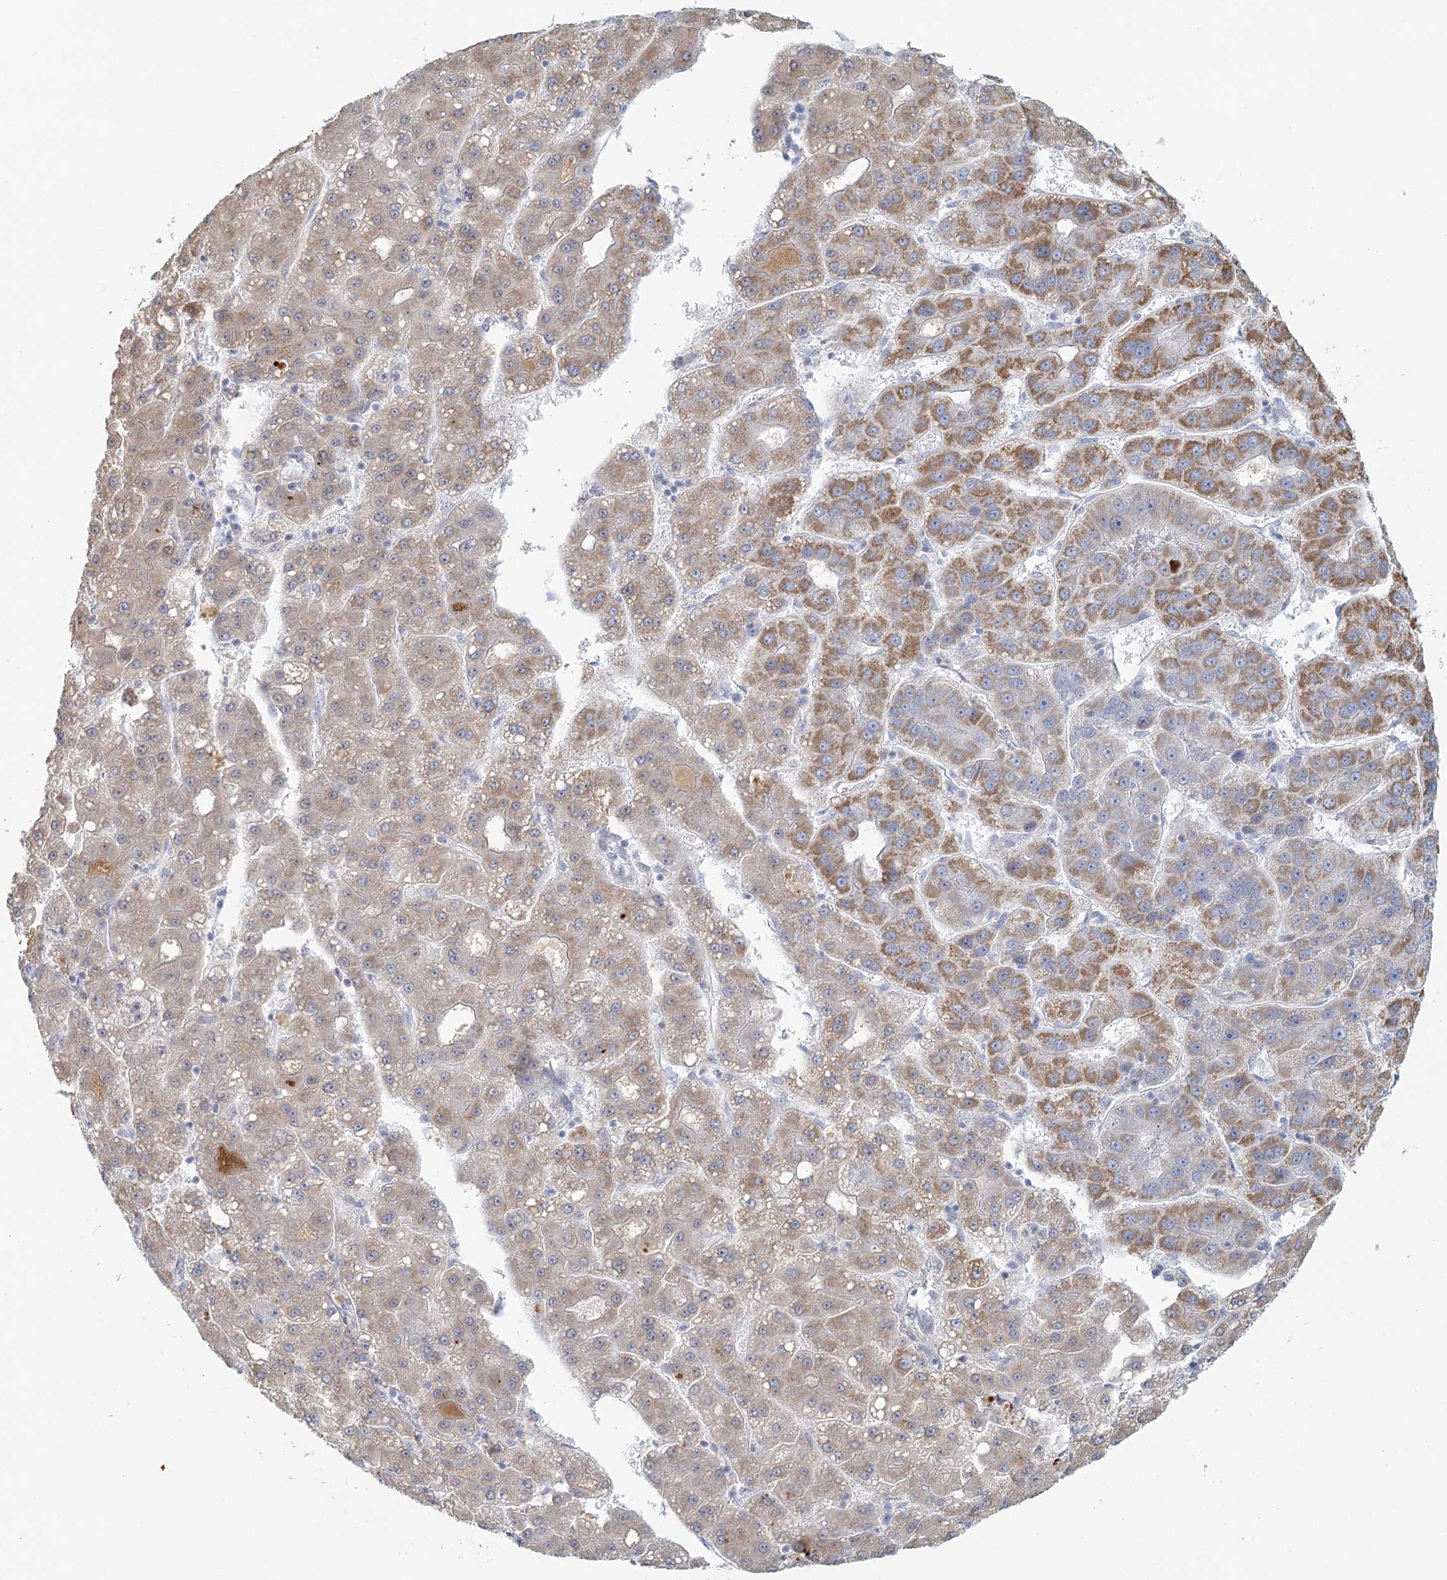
{"staining": {"intensity": "moderate", "quantity": "25%-75%", "location": "cytoplasmic/membranous"}, "tissue": "liver cancer", "cell_type": "Tumor cells", "image_type": "cancer", "snomed": [{"axis": "morphology", "description": "Carcinoma, Hepatocellular, NOS"}, {"axis": "topography", "description": "Liver"}], "caption": "Immunohistochemistry micrograph of human hepatocellular carcinoma (liver) stained for a protein (brown), which demonstrates medium levels of moderate cytoplasmic/membranous staining in approximately 25%-75% of tumor cells.", "gene": "BPHL", "patient": {"sex": "male", "age": 65}}